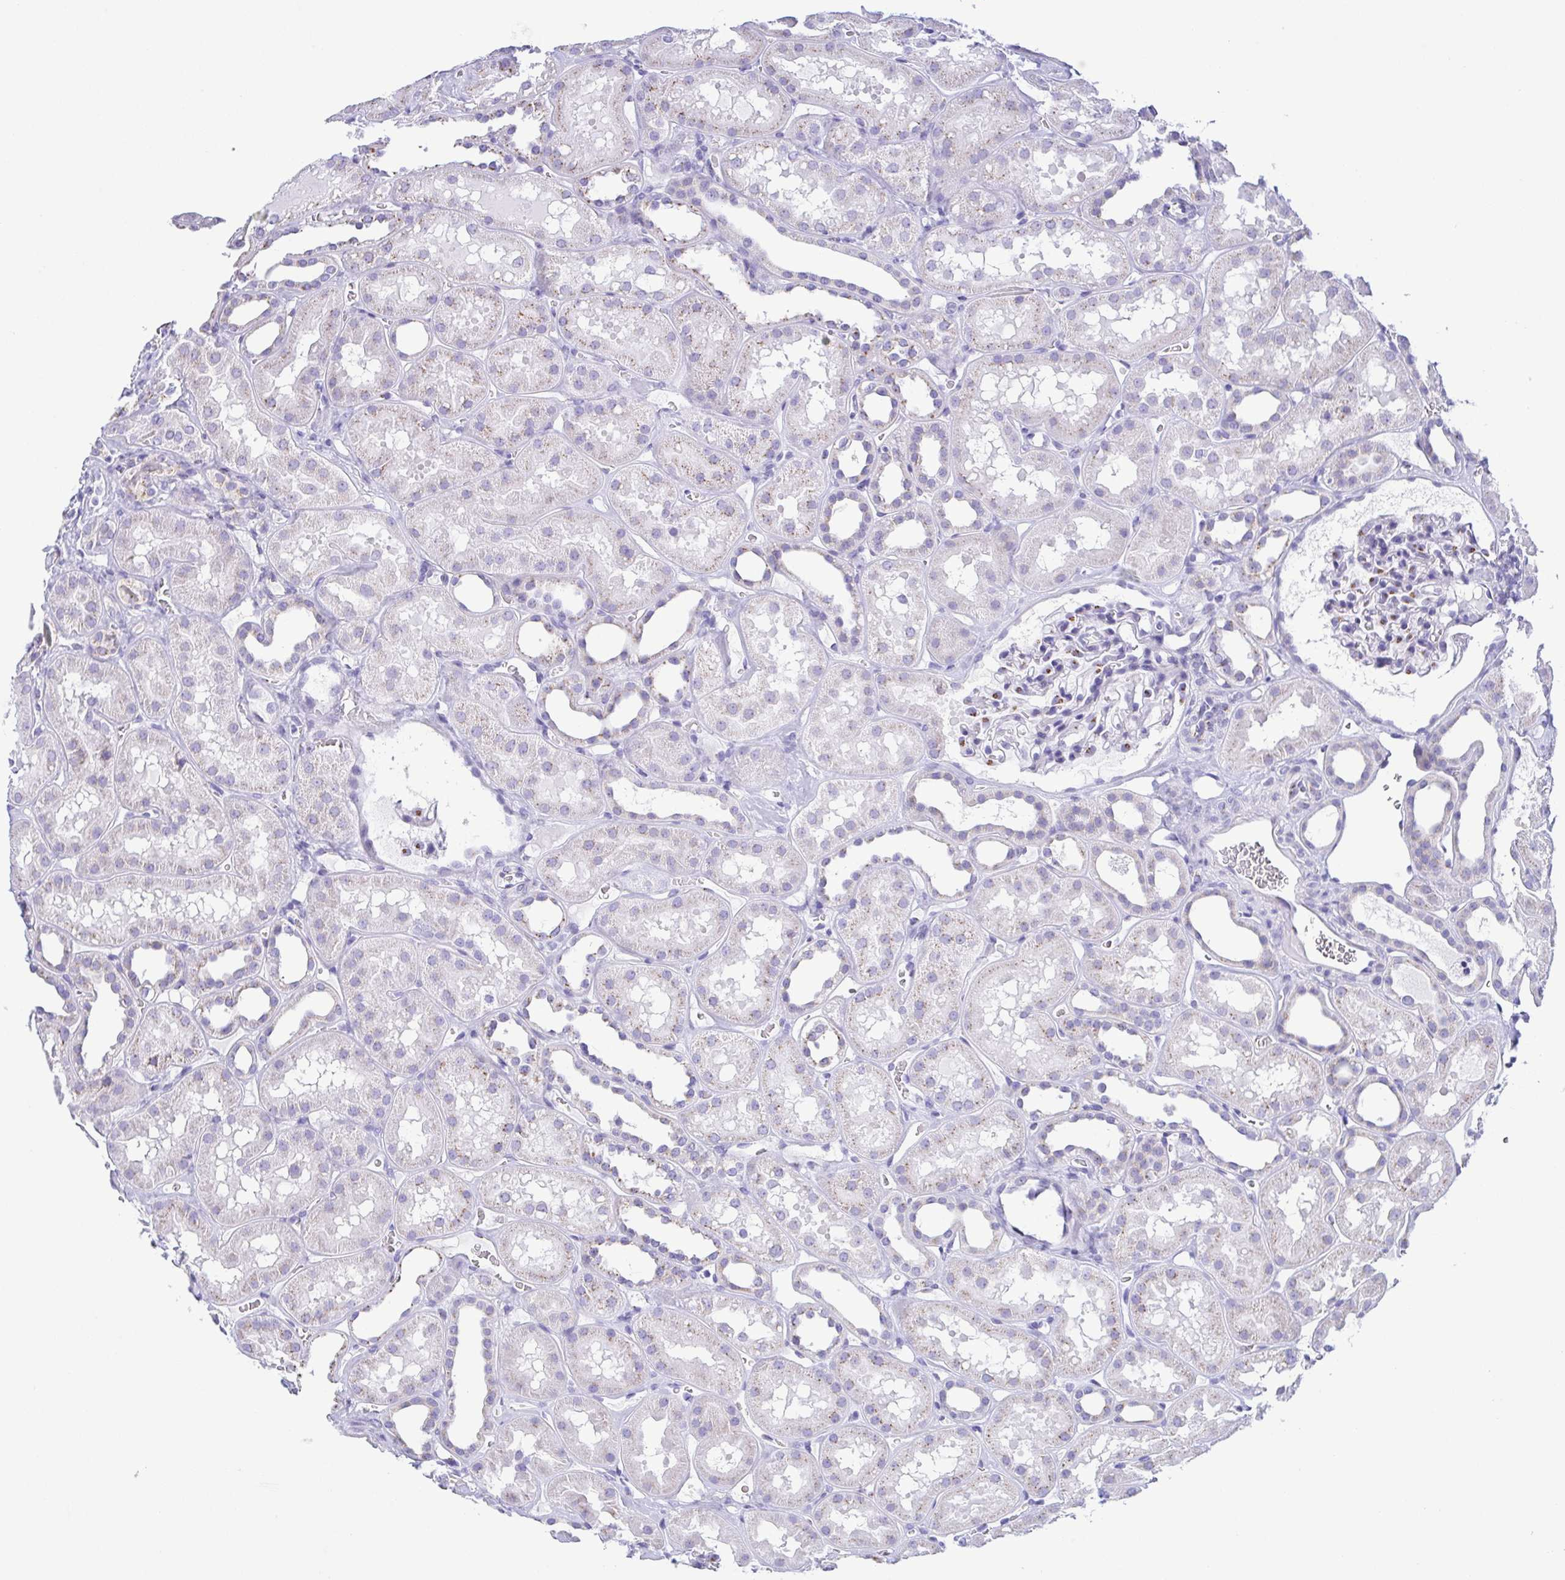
{"staining": {"intensity": "moderate", "quantity": "<25%", "location": "cytoplasmic/membranous"}, "tissue": "kidney", "cell_type": "Cells in glomeruli", "image_type": "normal", "snomed": [{"axis": "morphology", "description": "Normal tissue, NOS"}, {"axis": "topography", "description": "Kidney"}], "caption": "This is a histology image of IHC staining of benign kidney, which shows moderate positivity in the cytoplasmic/membranous of cells in glomeruli.", "gene": "SULT1B1", "patient": {"sex": "female", "age": 41}}